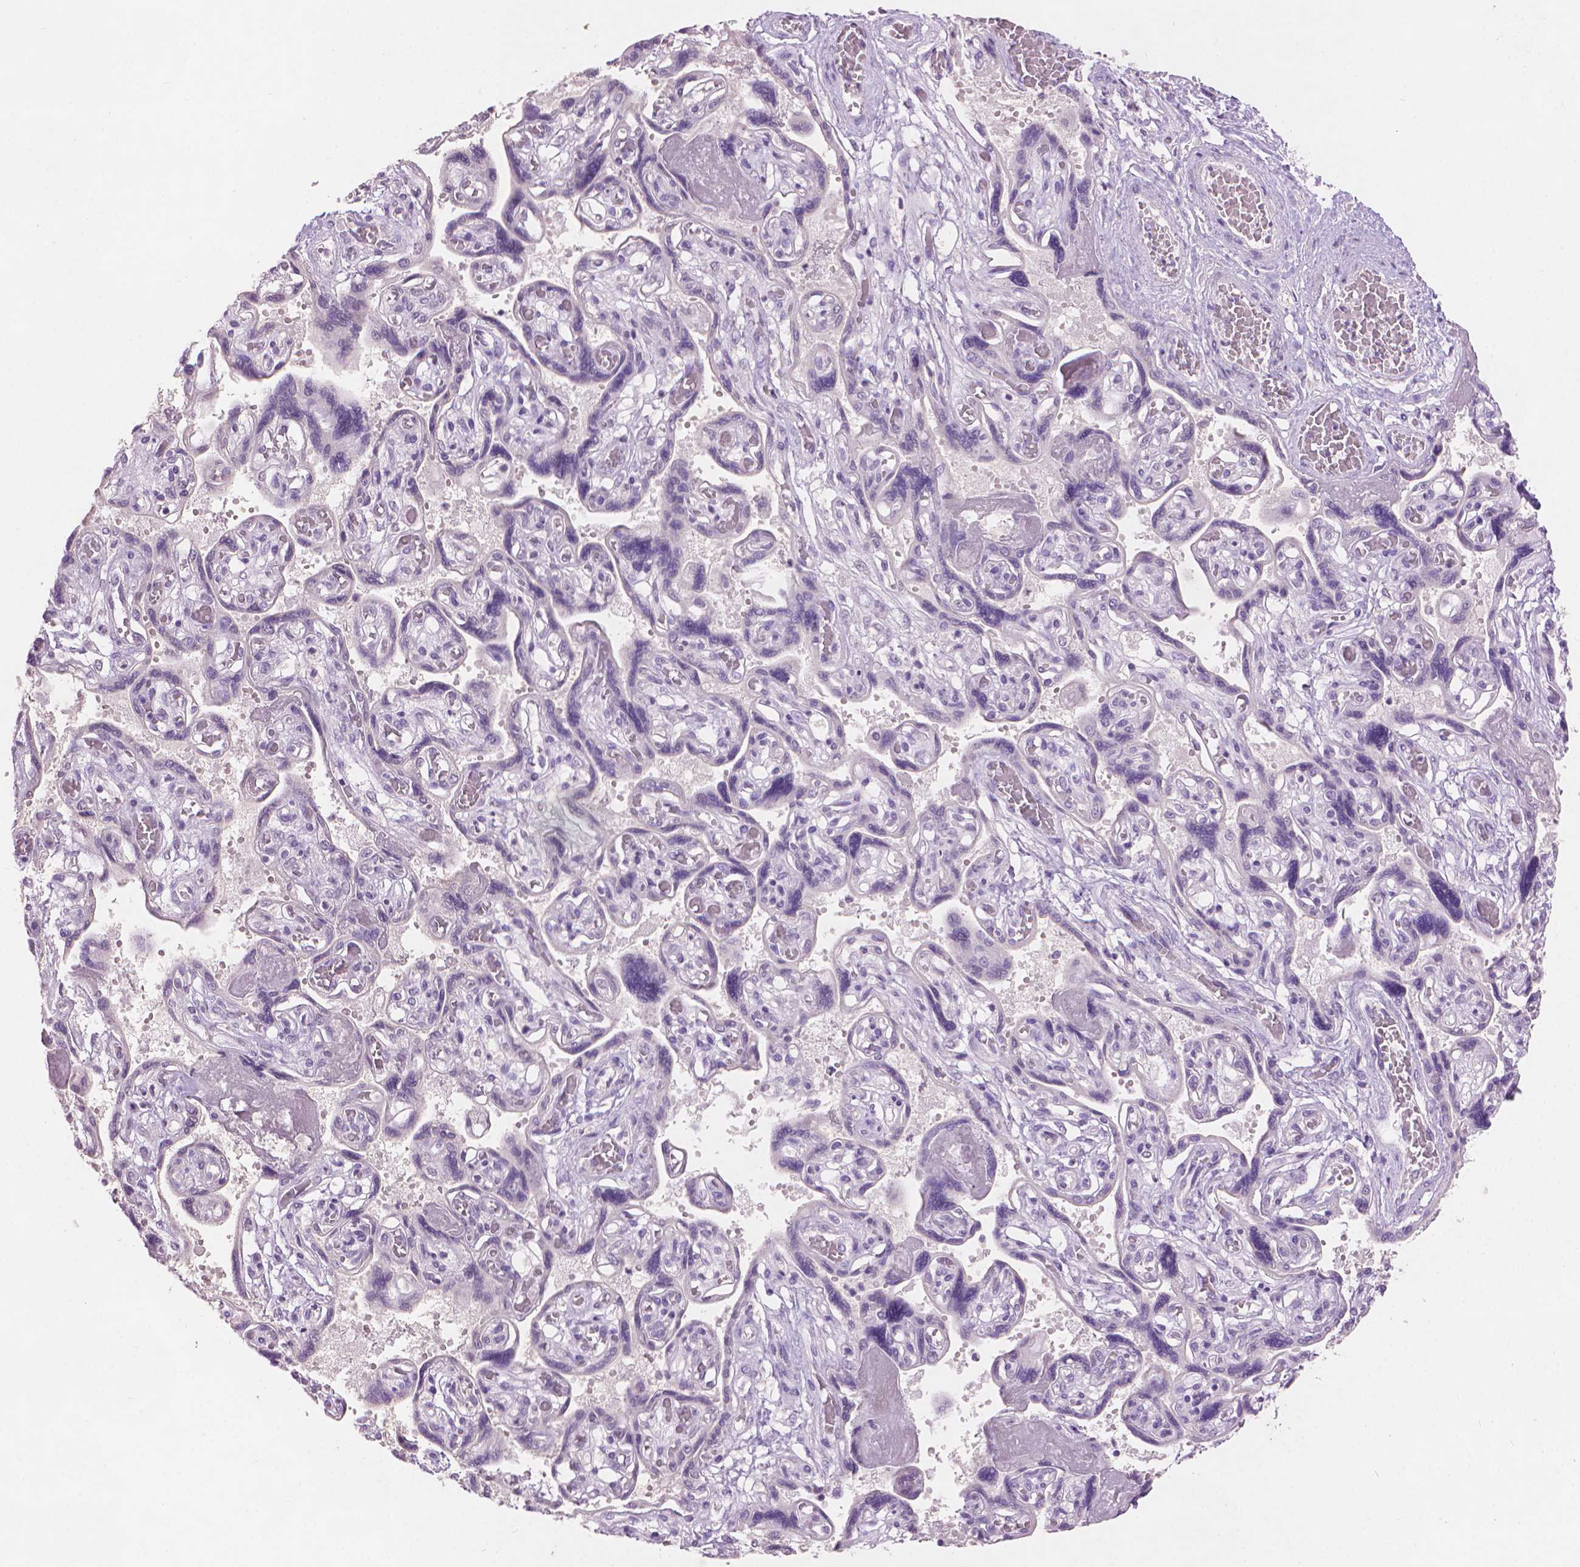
{"staining": {"intensity": "negative", "quantity": "none", "location": "none"}, "tissue": "placenta", "cell_type": "Decidual cells", "image_type": "normal", "snomed": [{"axis": "morphology", "description": "Normal tissue, NOS"}, {"axis": "topography", "description": "Placenta"}], "caption": "Immunohistochemistry (IHC) photomicrograph of benign placenta stained for a protein (brown), which shows no expression in decidual cells.", "gene": "MLANA", "patient": {"sex": "female", "age": 32}}